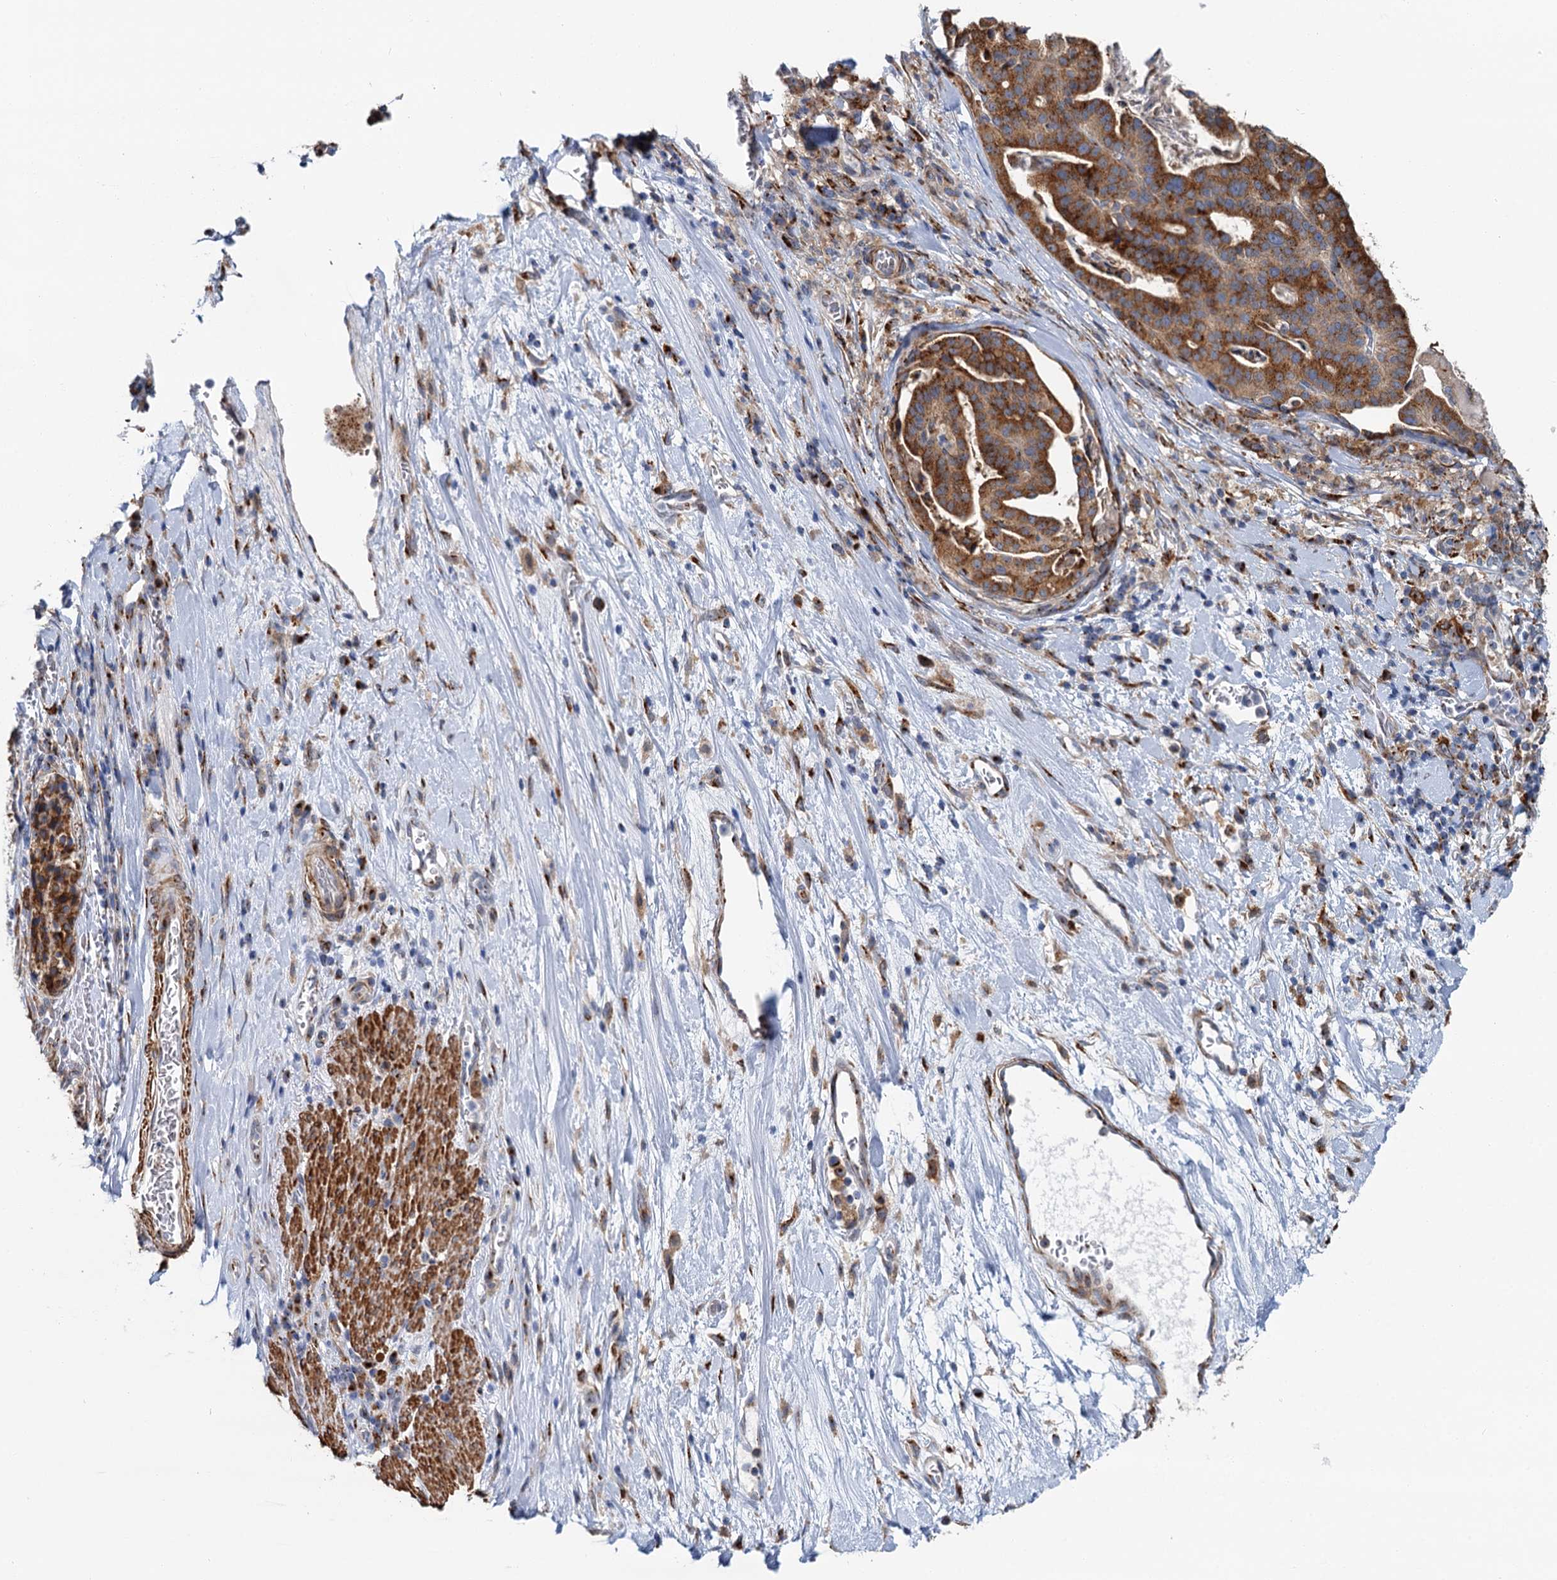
{"staining": {"intensity": "strong", "quantity": ">75%", "location": "cytoplasmic/membranous"}, "tissue": "stomach cancer", "cell_type": "Tumor cells", "image_type": "cancer", "snomed": [{"axis": "morphology", "description": "Adenocarcinoma, NOS"}, {"axis": "topography", "description": "Stomach"}], "caption": "High-power microscopy captured an IHC photomicrograph of adenocarcinoma (stomach), revealing strong cytoplasmic/membranous expression in approximately >75% of tumor cells.", "gene": "BET1L", "patient": {"sex": "male", "age": 48}}